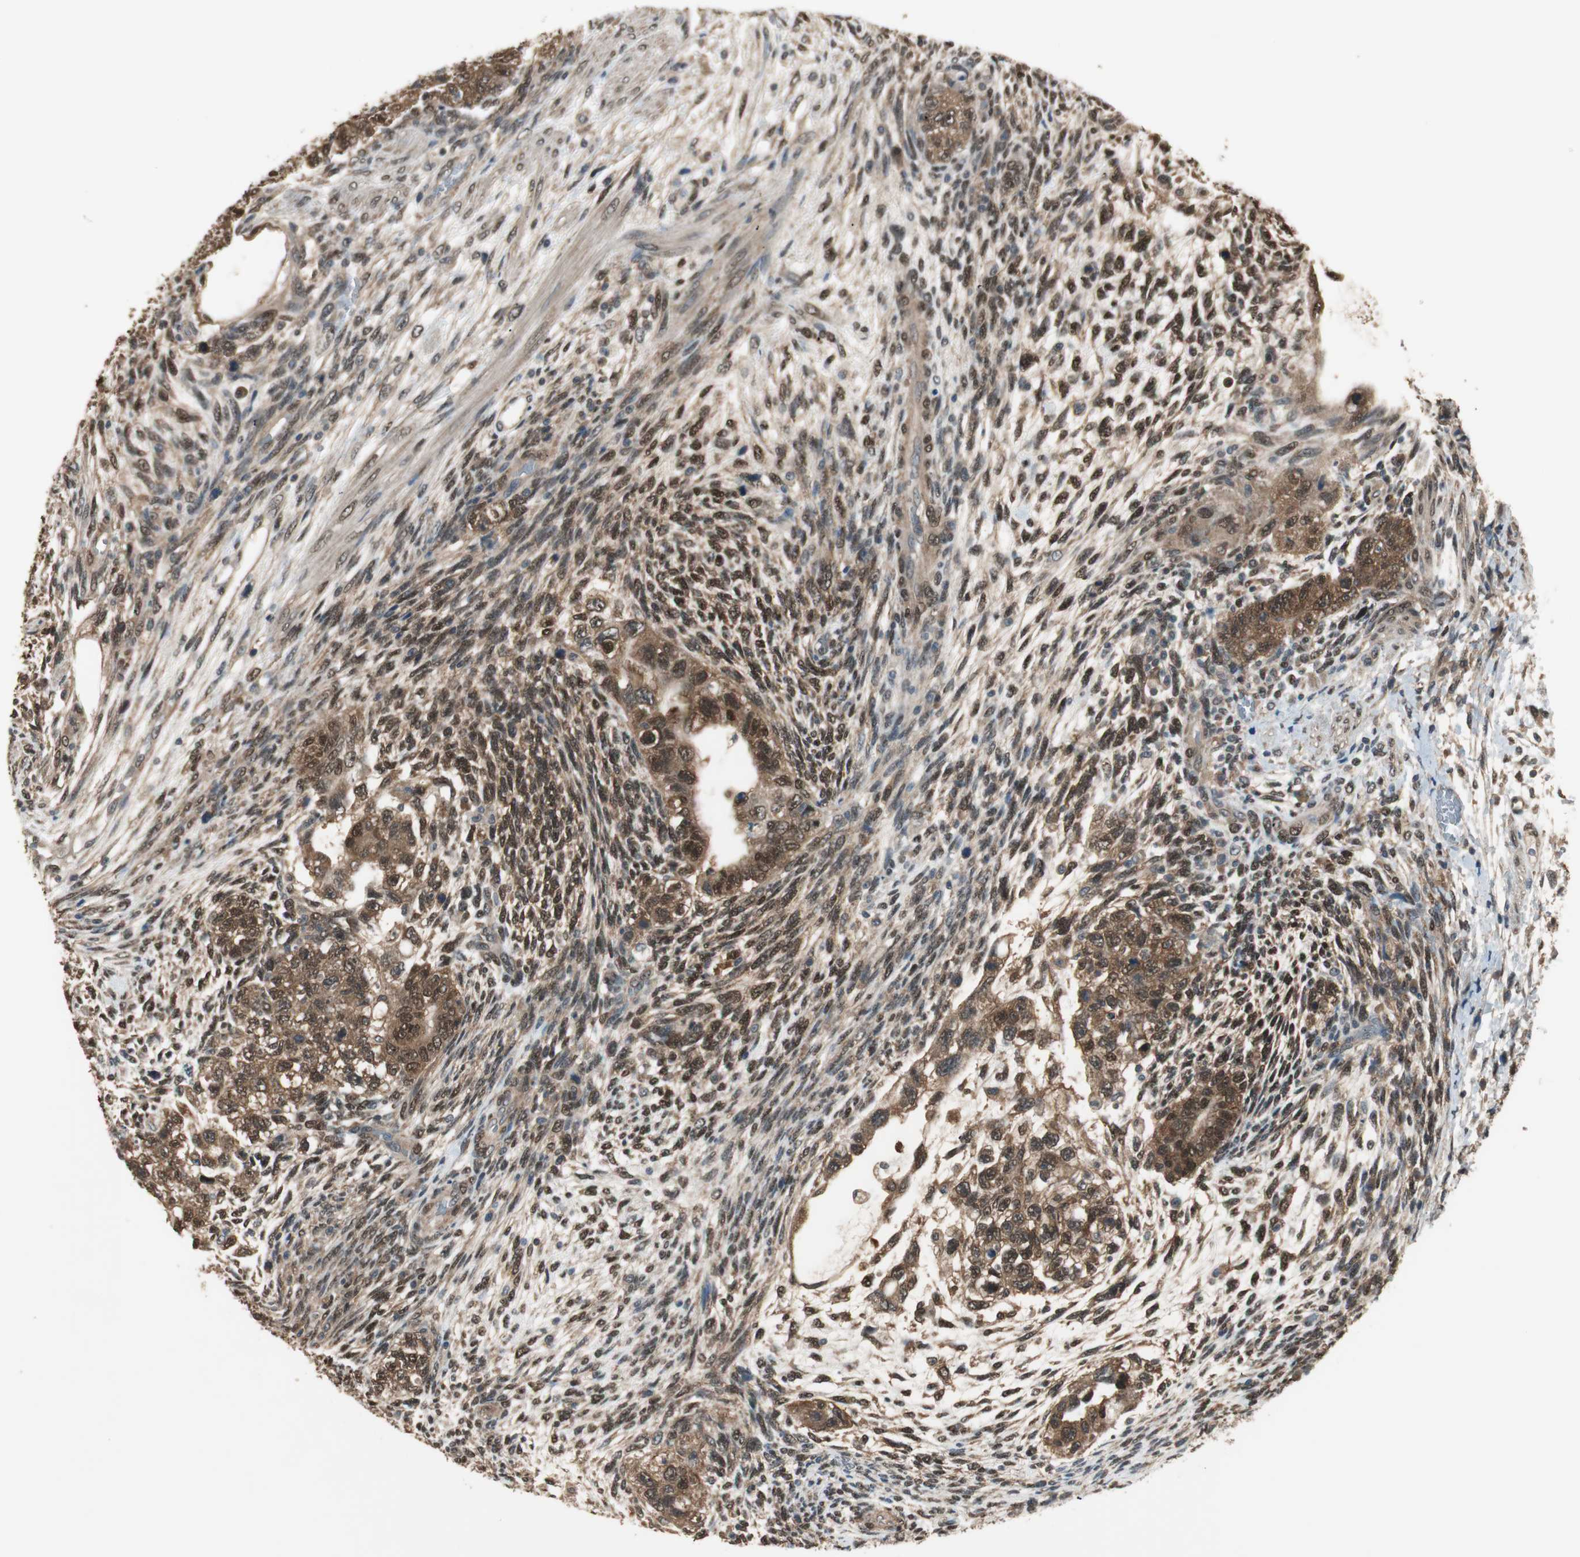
{"staining": {"intensity": "moderate", "quantity": ">75%", "location": "cytoplasmic/membranous"}, "tissue": "testis cancer", "cell_type": "Tumor cells", "image_type": "cancer", "snomed": [{"axis": "morphology", "description": "Normal tissue, NOS"}, {"axis": "morphology", "description": "Carcinoma, Embryonal, NOS"}, {"axis": "topography", "description": "Testis"}], "caption": "Human testis cancer stained for a protein (brown) reveals moderate cytoplasmic/membranous positive positivity in about >75% of tumor cells.", "gene": "USP5", "patient": {"sex": "male", "age": 36}}